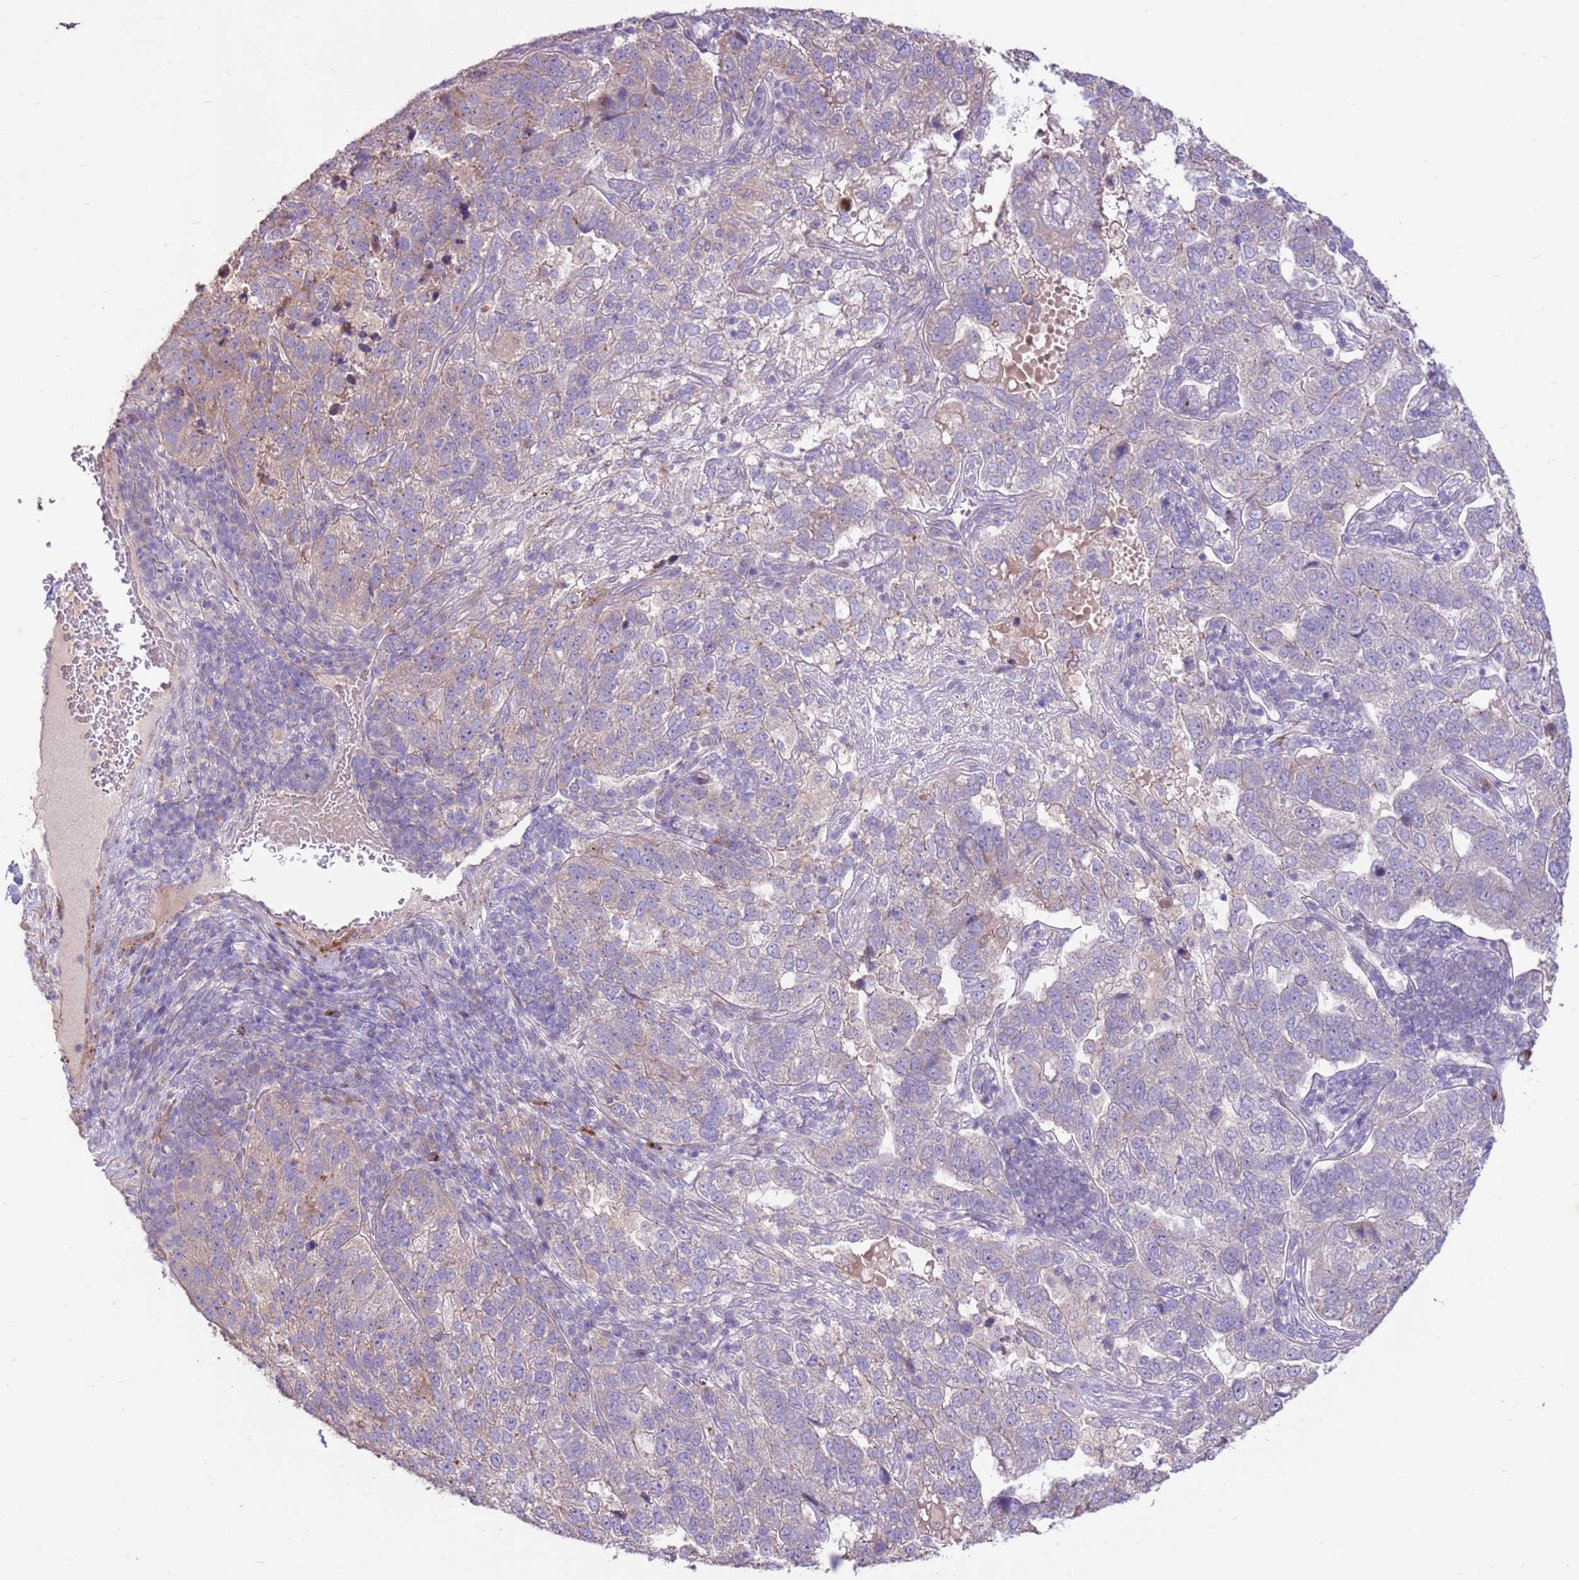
{"staining": {"intensity": "negative", "quantity": "none", "location": "none"}, "tissue": "pancreatic cancer", "cell_type": "Tumor cells", "image_type": "cancer", "snomed": [{"axis": "morphology", "description": "Adenocarcinoma, NOS"}, {"axis": "topography", "description": "Pancreas"}], "caption": "This is a micrograph of immunohistochemistry staining of pancreatic cancer (adenocarcinoma), which shows no staining in tumor cells.", "gene": "LGI4", "patient": {"sex": "female", "age": 61}}